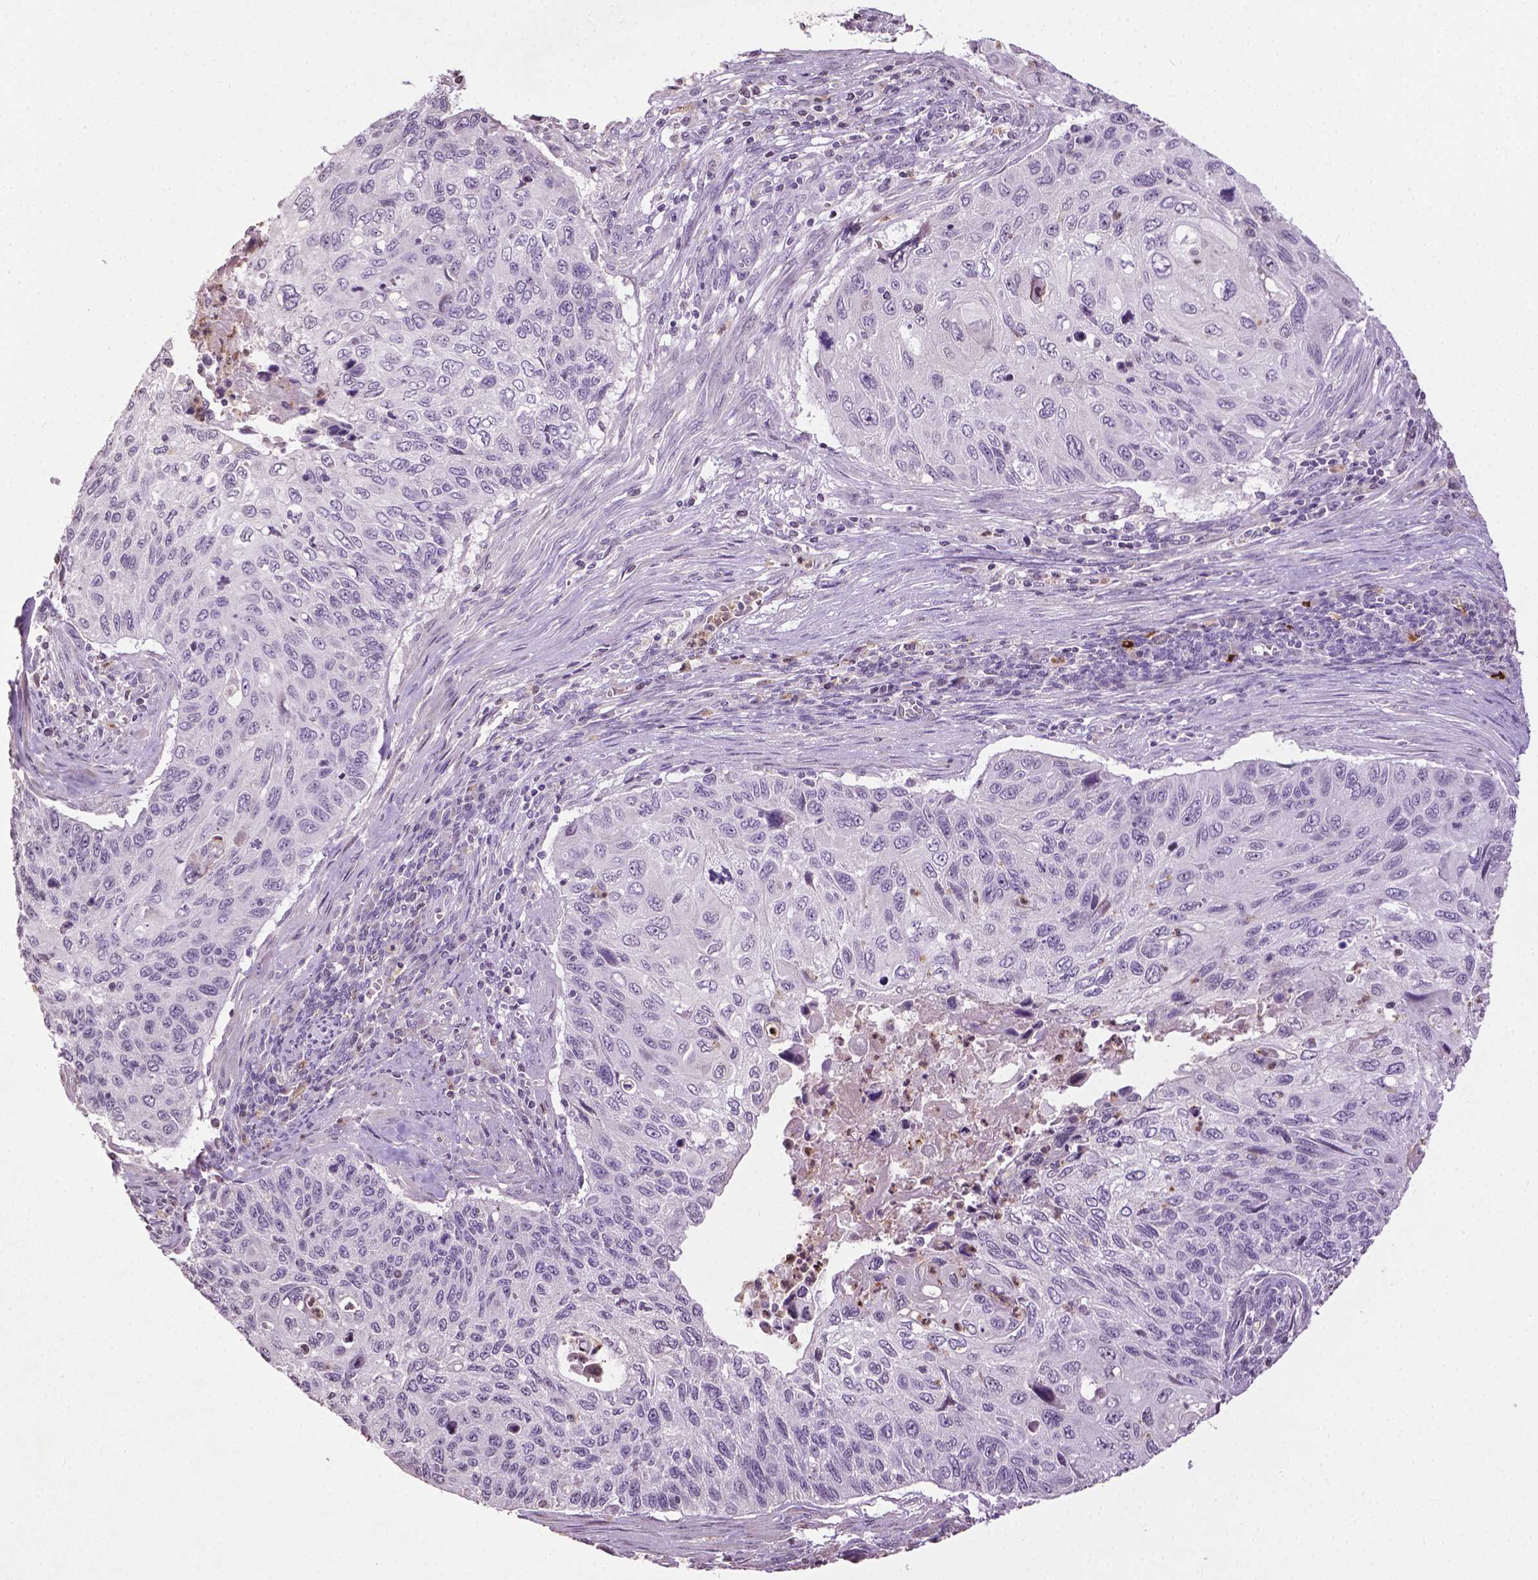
{"staining": {"intensity": "negative", "quantity": "none", "location": "none"}, "tissue": "cervical cancer", "cell_type": "Tumor cells", "image_type": "cancer", "snomed": [{"axis": "morphology", "description": "Squamous cell carcinoma, NOS"}, {"axis": "topography", "description": "Cervix"}], "caption": "Tumor cells show no significant expression in cervical cancer. (DAB immunohistochemistry (IHC) with hematoxylin counter stain).", "gene": "NTNG2", "patient": {"sex": "female", "age": 70}}